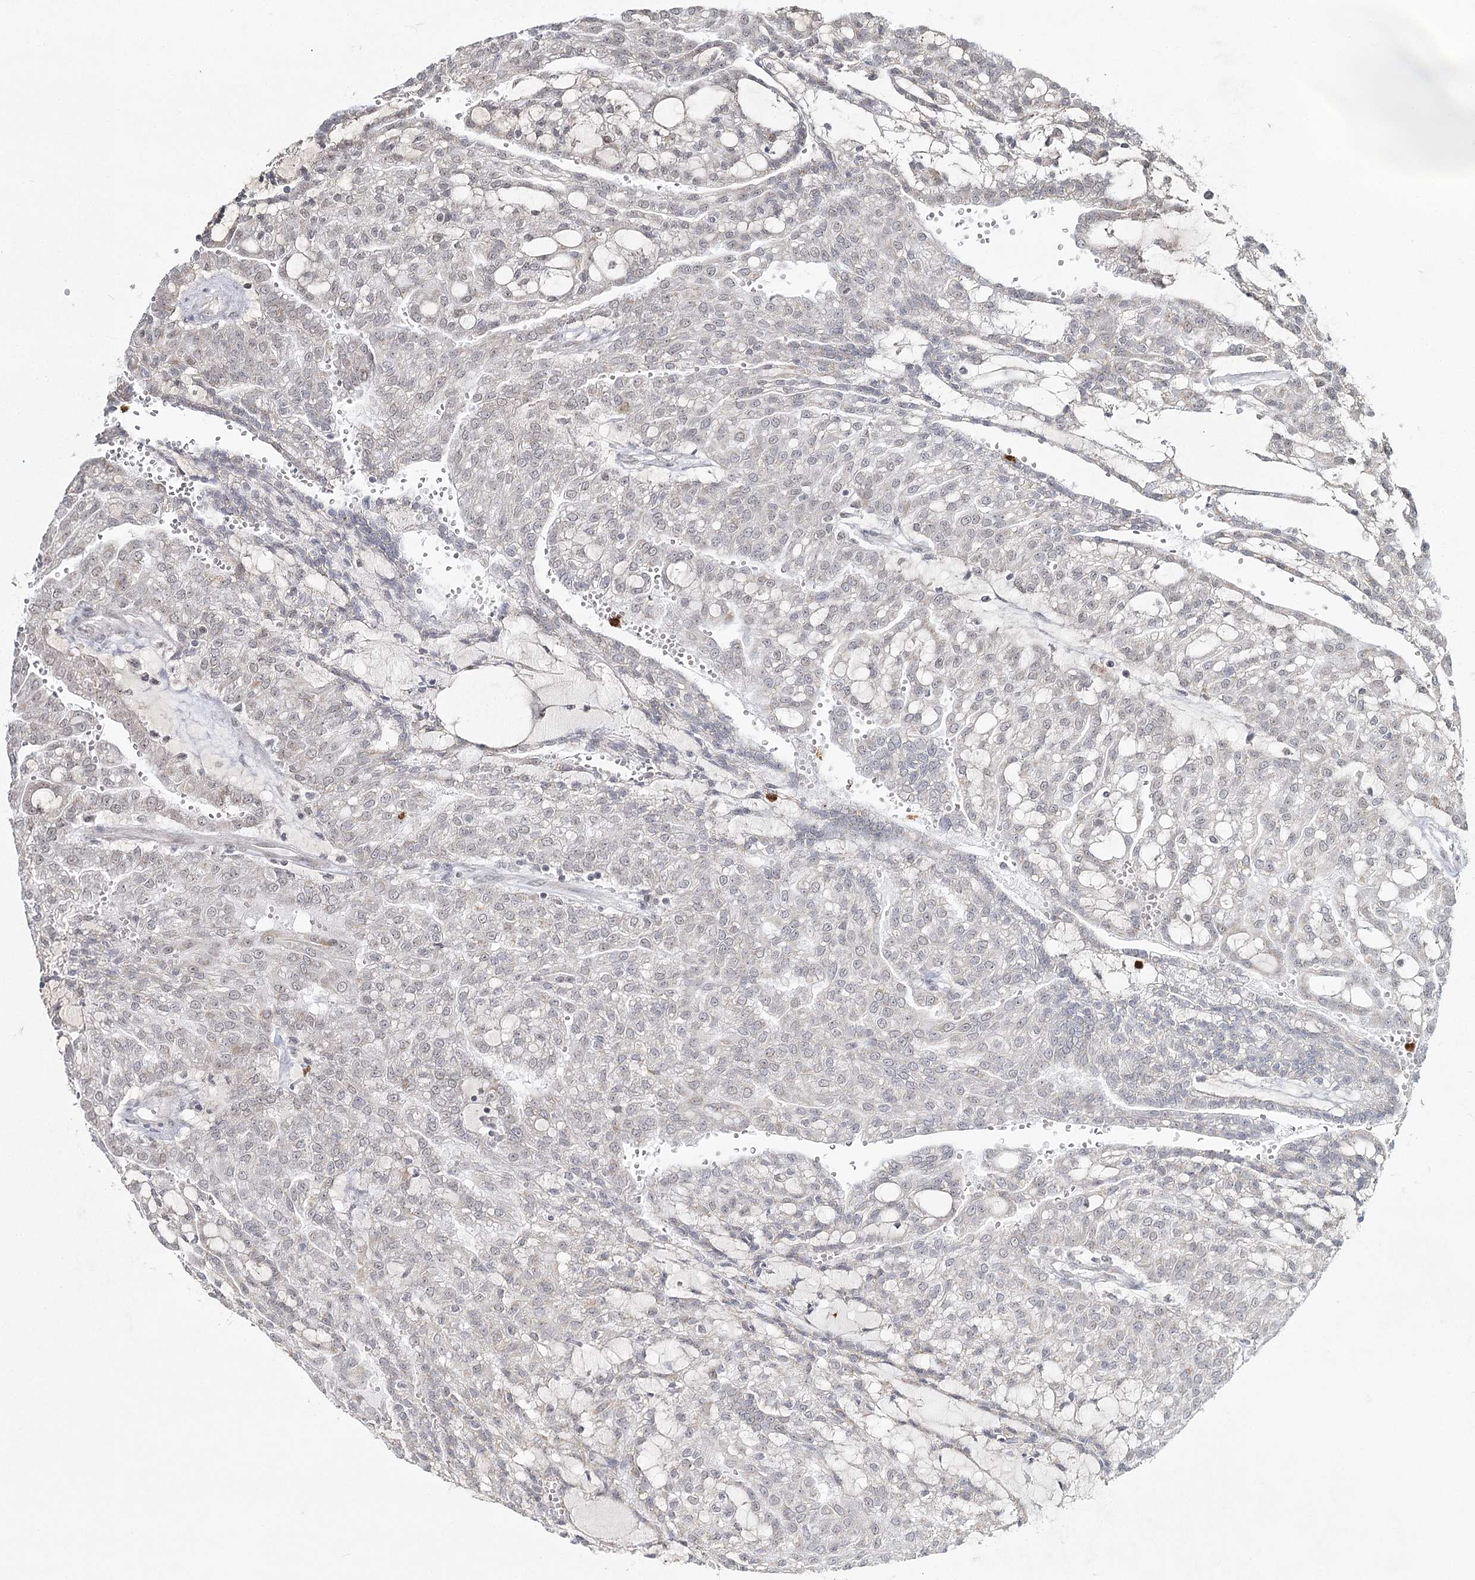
{"staining": {"intensity": "negative", "quantity": "none", "location": "none"}, "tissue": "renal cancer", "cell_type": "Tumor cells", "image_type": "cancer", "snomed": [{"axis": "morphology", "description": "Adenocarcinoma, NOS"}, {"axis": "topography", "description": "Kidney"}], "caption": "Immunohistochemical staining of human renal adenocarcinoma reveals no significant positivity in tumor cells. Brightfield microscopy of immunohistochemistry (IHC) stained with DAB (brown) and hematoxylin (blue), captured at high magnification.", "gene": "ATAD1", "patient": {"sex": "male", "age": 63}}